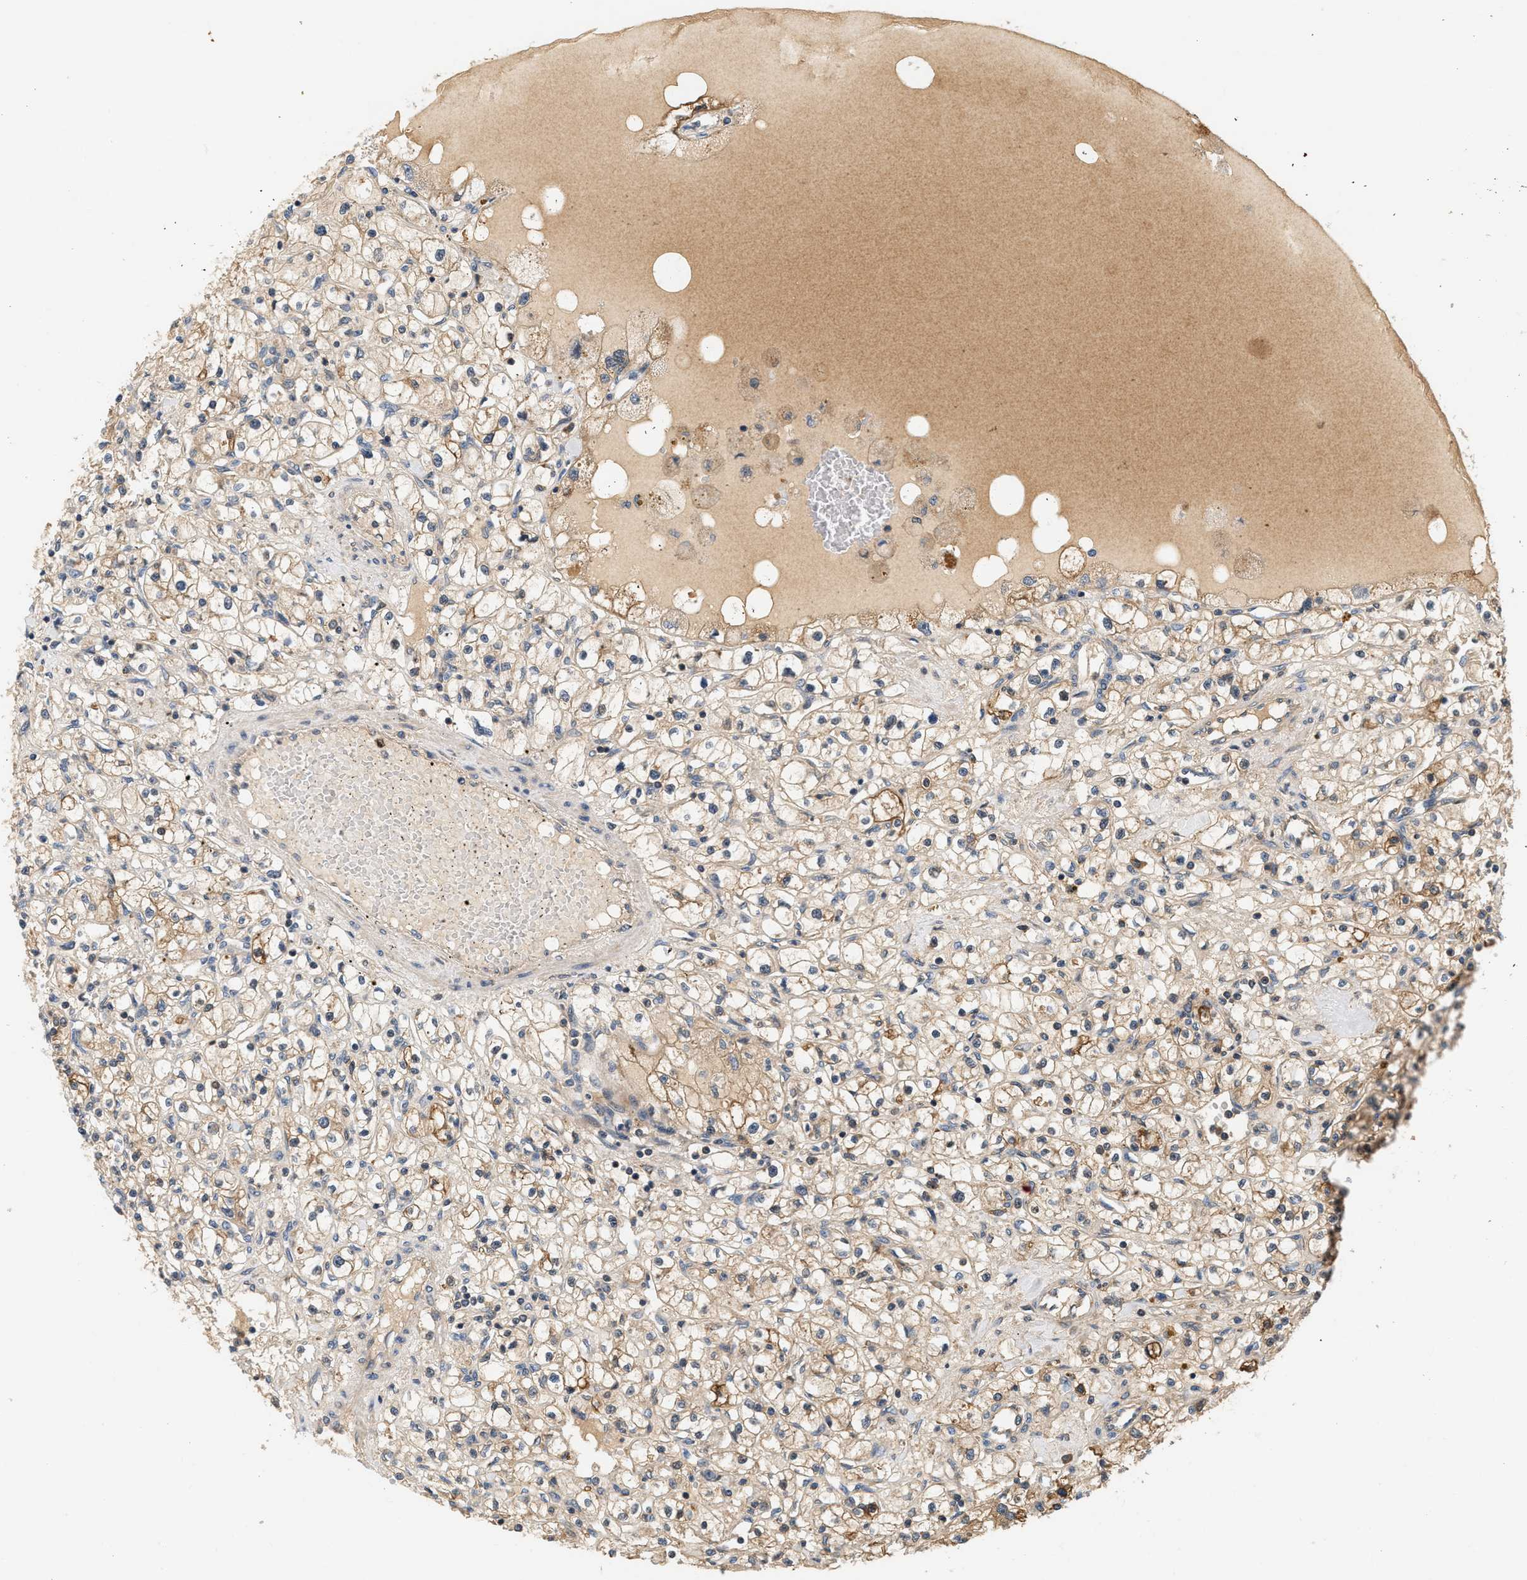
{"staining": {"intensity": "weak", "quantity": ">75%", "location": "cytoplasmic/membranous"}, "tissue": "renal cancer", "cell_type": "Tumor cells", "image_type": "cancer", "snomed": [{"axis": "morphology", "description": "Adenocarcinoma, NOS"}, {"axis": "topography", "description": "Kidney"}], "caption": "This image demonstrates IHC staining of adenocarcinoma (renal), with low weak cytoplasmic/membranous expression in approximately >75% of tumor cells.", "gene": "FAM78A", "patient": {"sex": "male", "age": 56}}